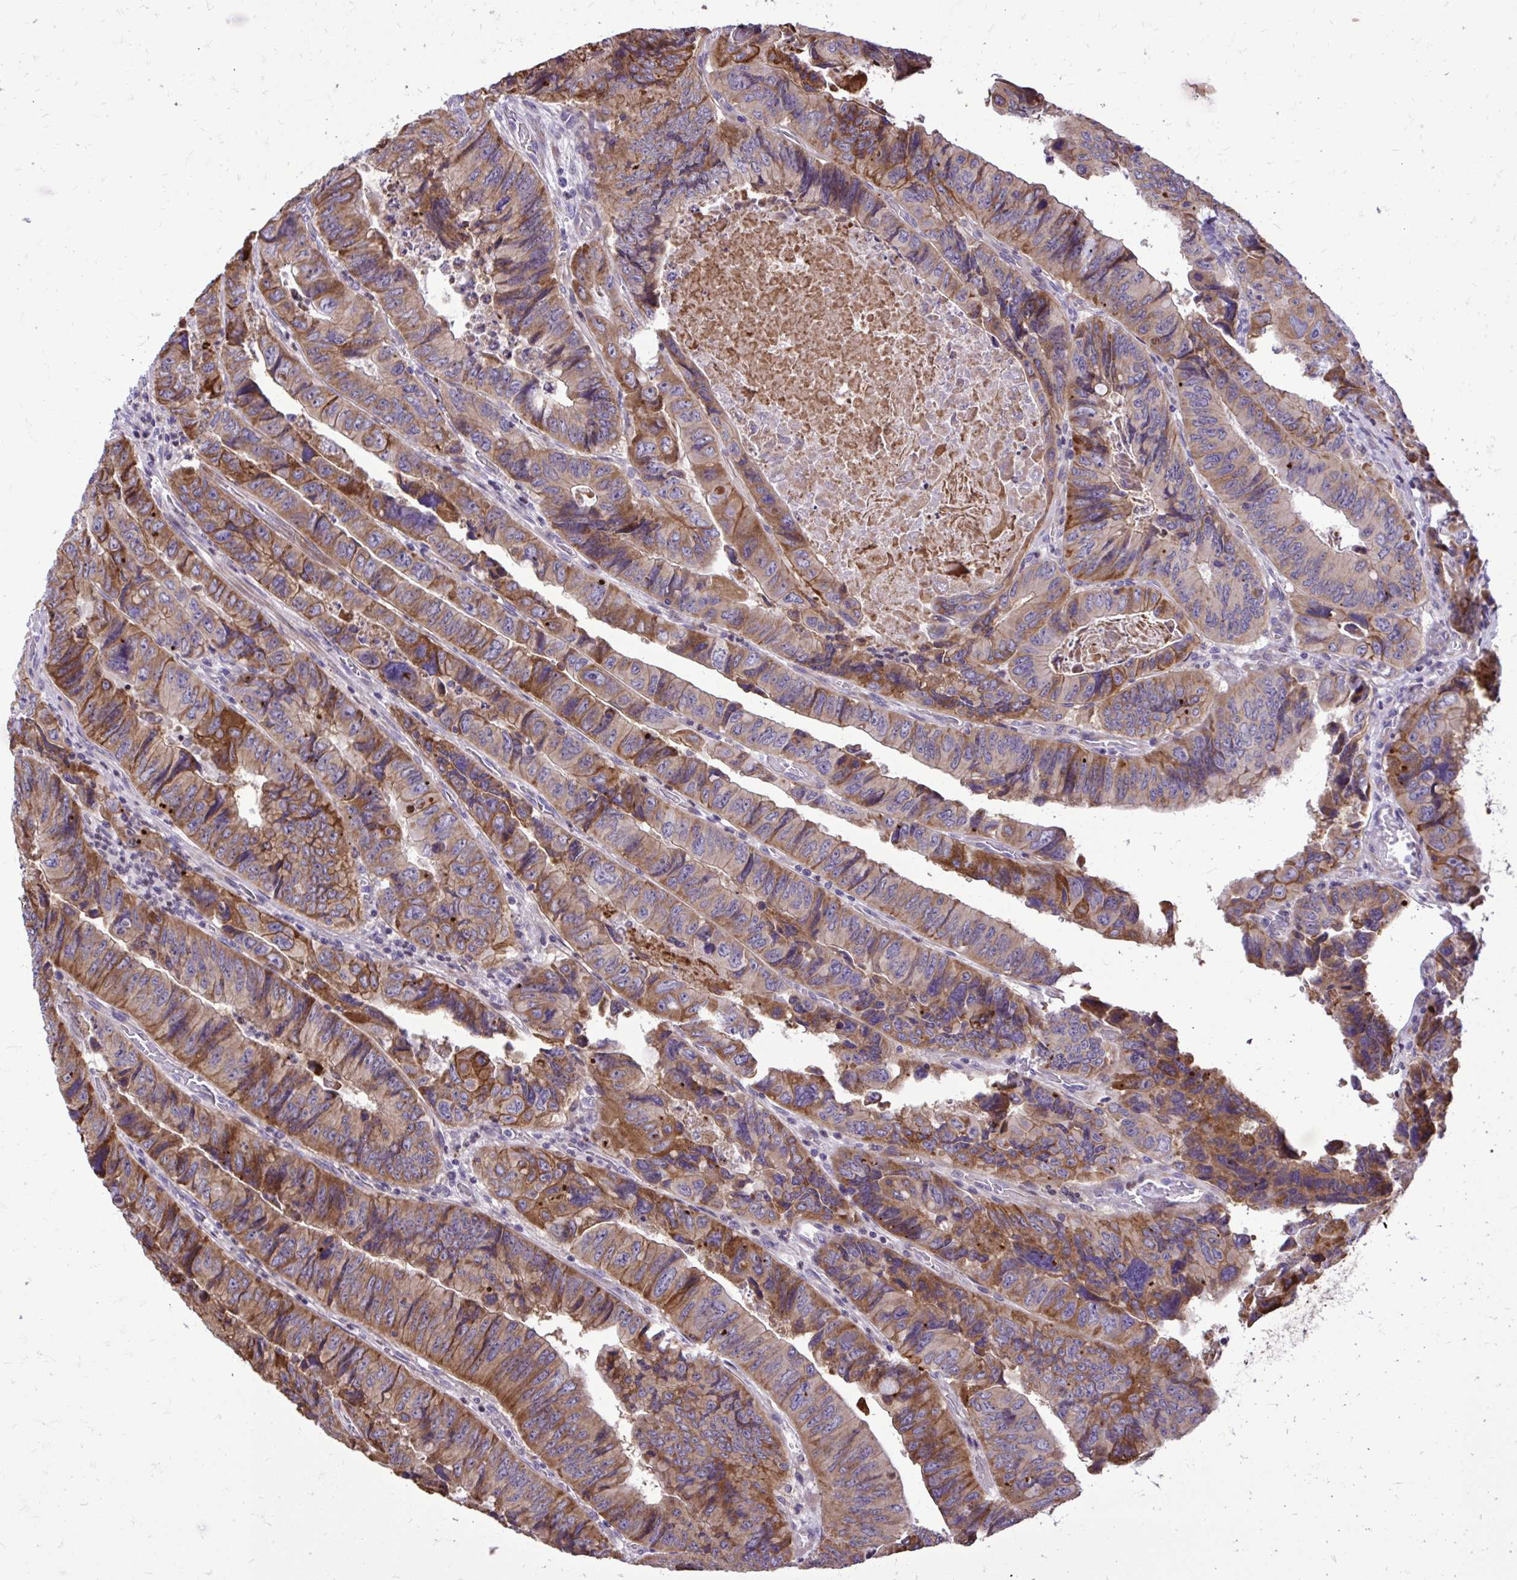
{"staining": {"intensity": "moderate", "quantity": ">75%", "location": "cytoplasmic/membranous"}, "tissue": "colorectal cancer", "cell_type": "Tumor cells", "image_type": "cancer", "snomed": [{"axis": "morphology", "description": "Adenocarcinoma, NOS"}, {"axis": "topography", "description": "Colon"}], "caption": "Immunohistochemical staining of human colorectal cancer (adenocarcinoma) displays medium levels of moderate cytoplasmic/membranous protein staining in about >75% of tumor cells. The staining is performed using DAB brown chromogen to label protein expression. The nuclei are counter-stained blue using hematoxylin.", "gene": "ABCC3", "patient": {"sex": "female", "age": 84}}